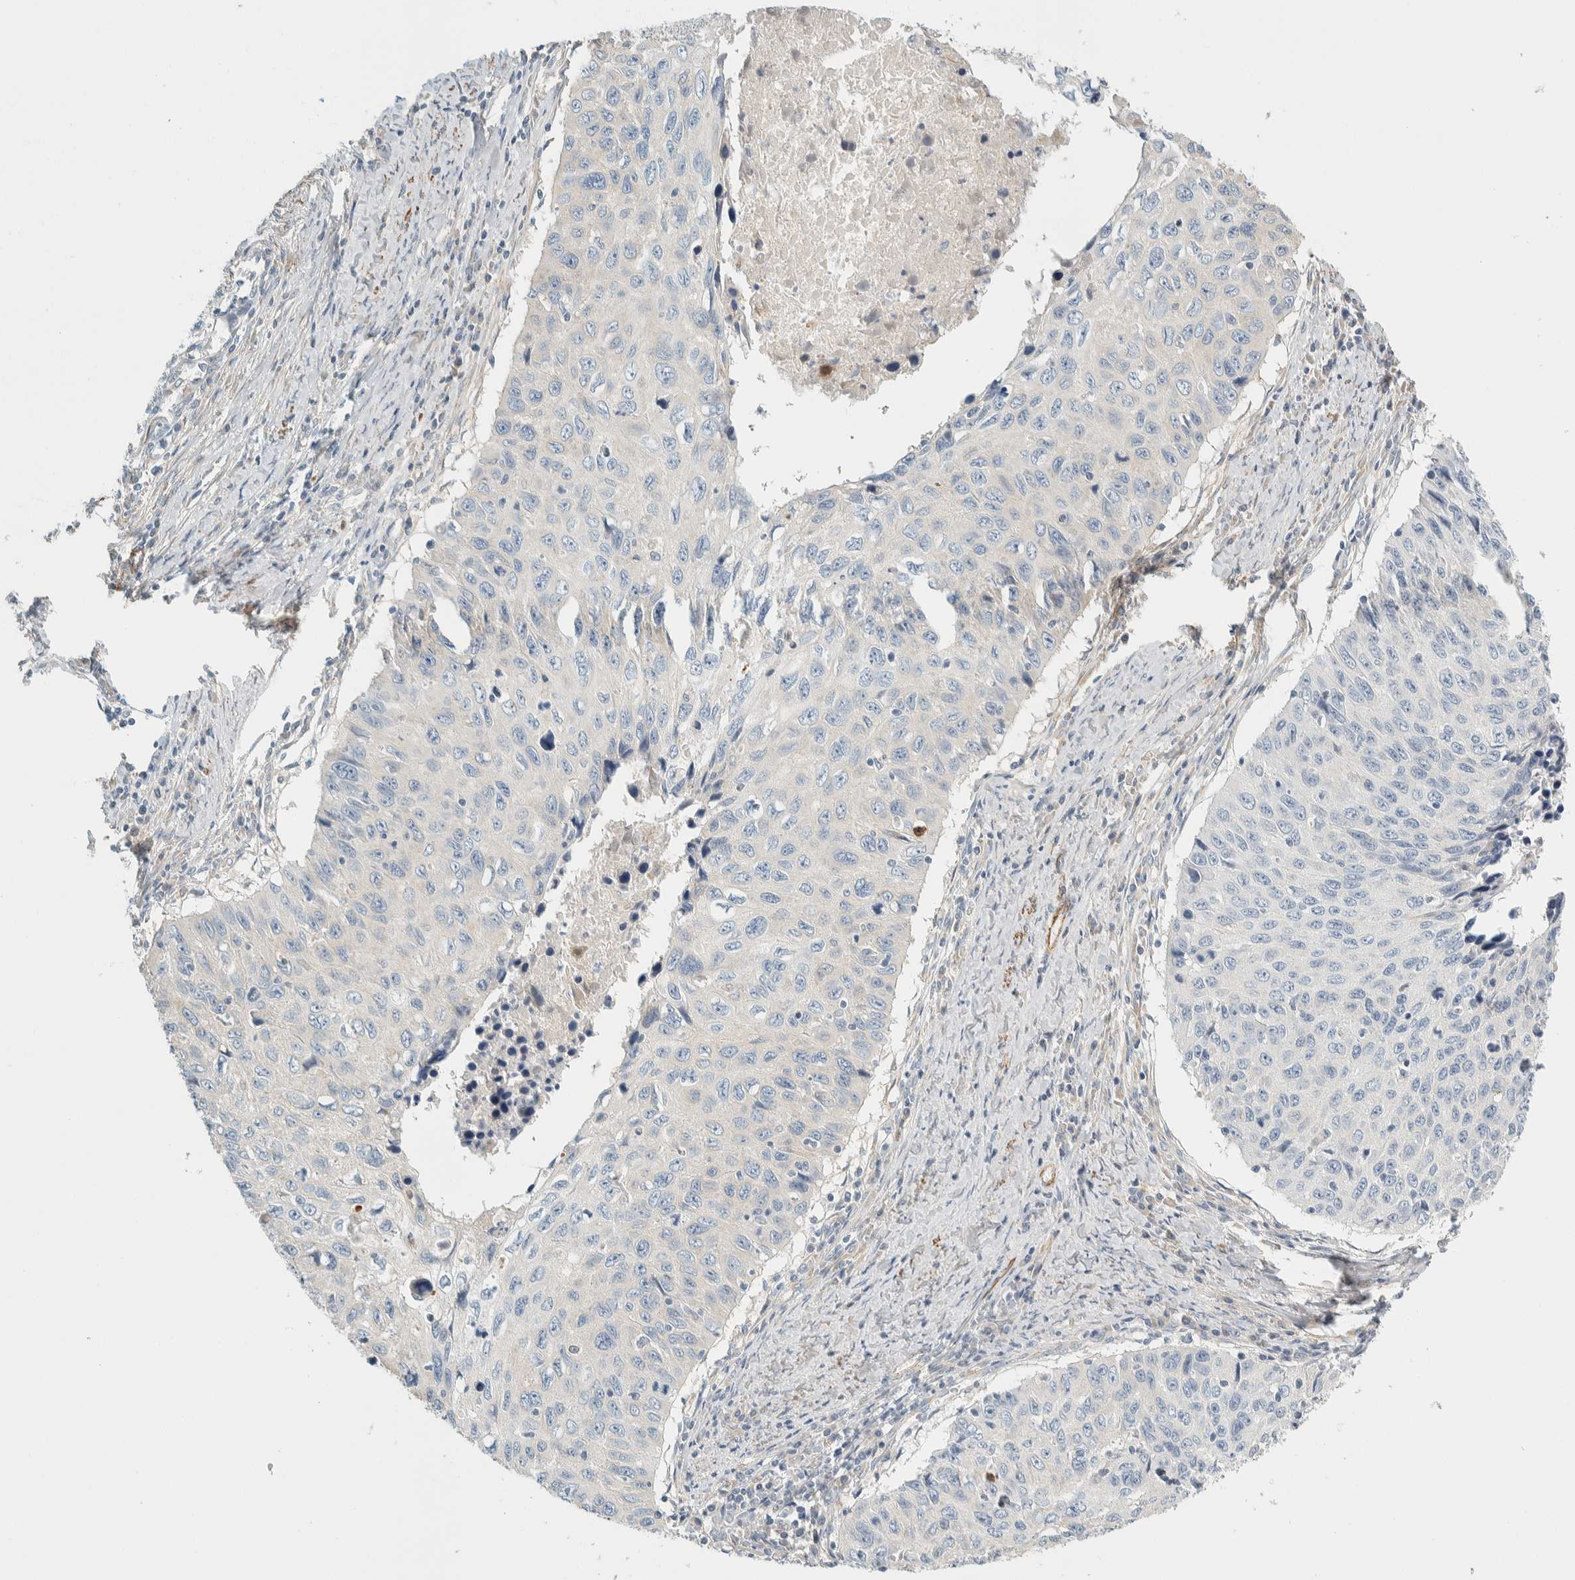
{"staining": {"intensity": "negative", "quantity": "none", "location": "none"}, "tissue": "cervical cancer", "cell_type": "Tumor cells", "image_type": "cancer", "snomed": [{"axis": "morphology", "description": "Squamous cell carcinoma, NOS"}, {"axis": "topography", "description": "Cervix"}], "caption": "A histopathology image of cervical squamous cell carcinoma stained for a protein exhibits no brown staining in tumor cells. The staining is performed using DAB brown chromogen with nuclei counter-stained in using hematoxylin.", "gene": "CDR2", "patient": {"sex": "female", "age": 53}}